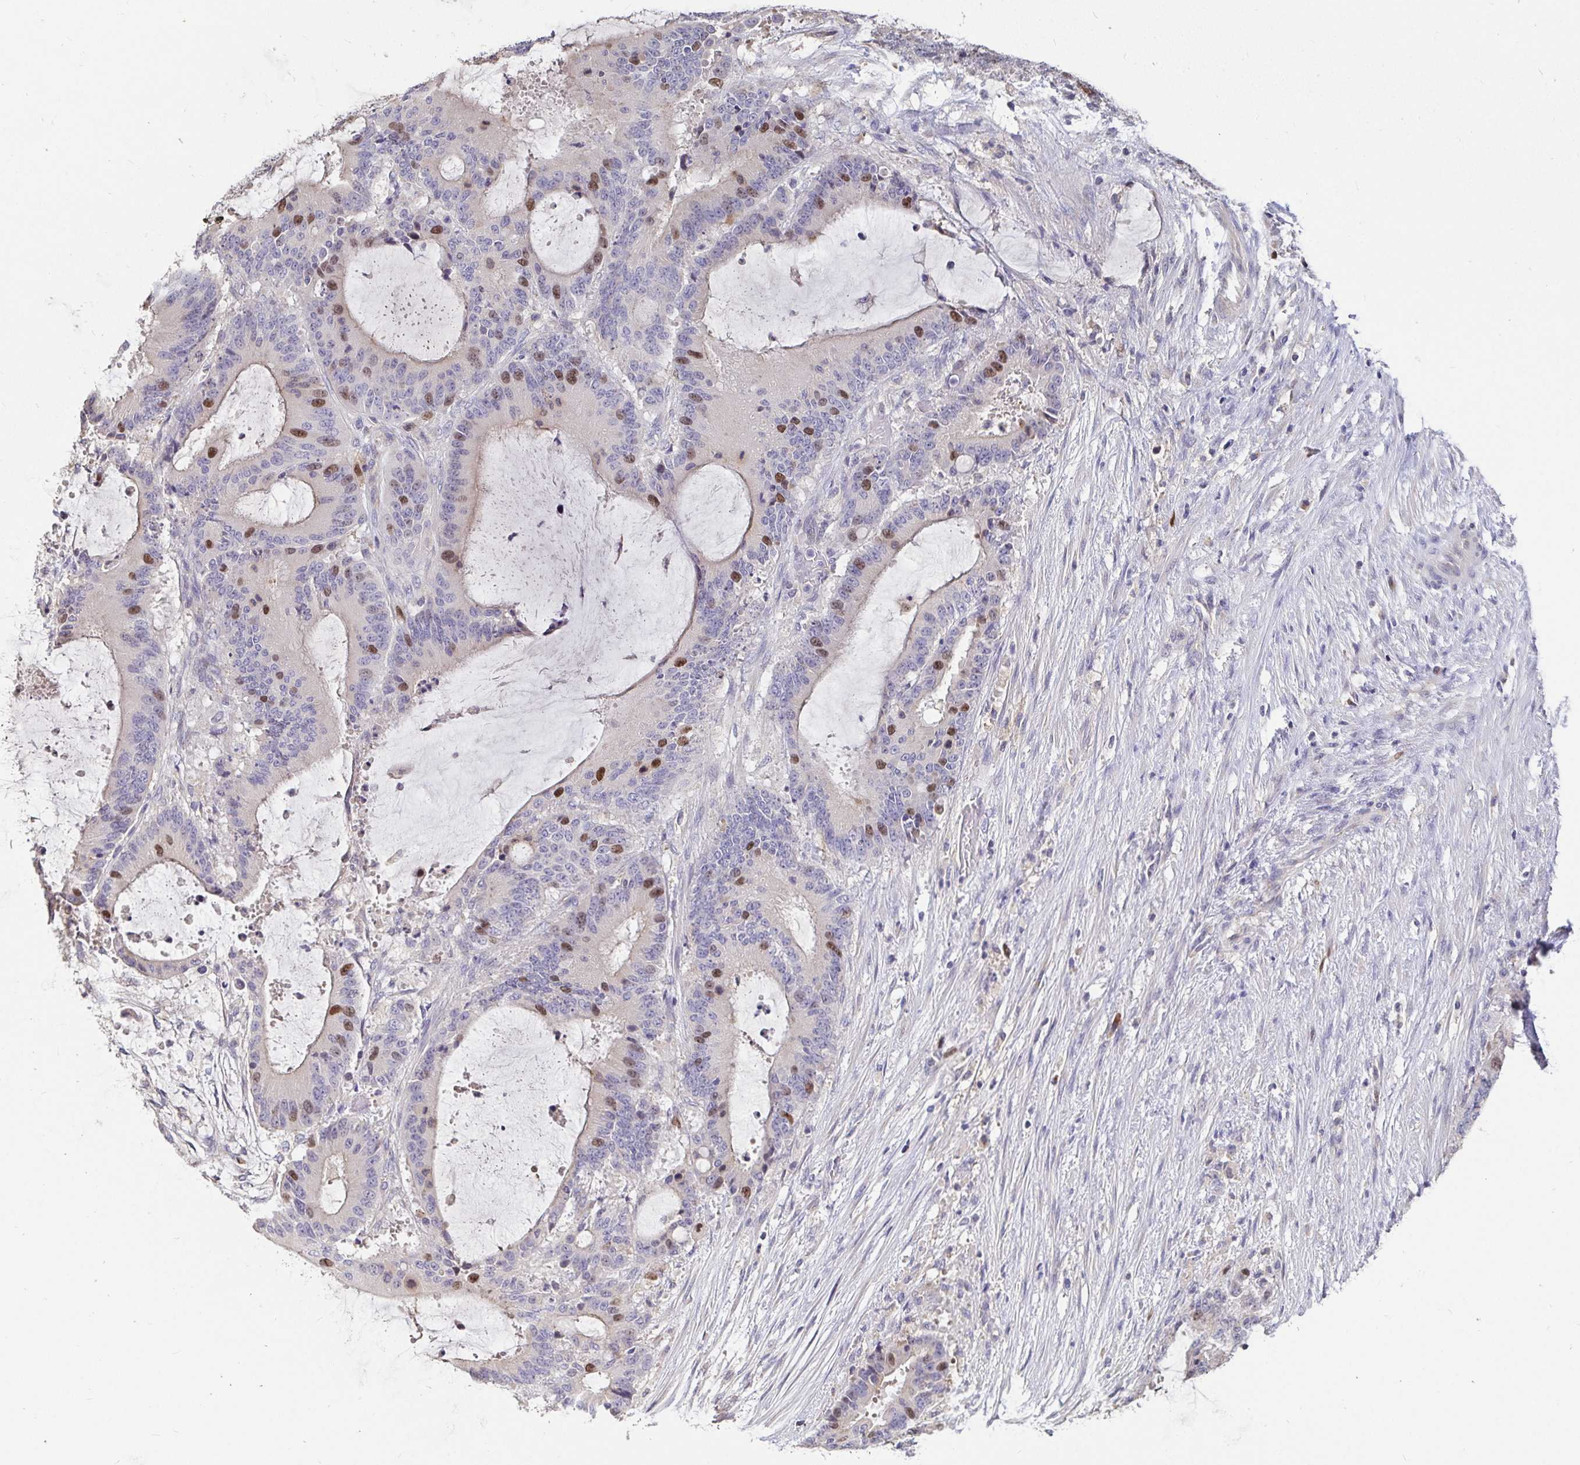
{"staining": {"intensity": "moderate", "quantity": "25%-75%", "location": "nuclear"}, "tissue": "liver cancer", "cell_type": "Tumor cells", "image_type": "cancer", "snomed": [{"axis": "morphology", "description": "Normal tissue, NOS"}, {"axis": "morphology", "description": "Cholangiocarcinoma"}, {"axis": "topography", "description": "Liver"}, {"axis": "topography", "description": "Peripheral nerve tissue"}], "caption": "A histopathology image showing moderate nuclear expression in approximately 25%-75% of tumor cells in liver cancer (cholangiocarcinoma), as visualized by brown immunohistochemical staining.", "gene": "ANLN", "patient": {"sex": "female", "age": 73}}